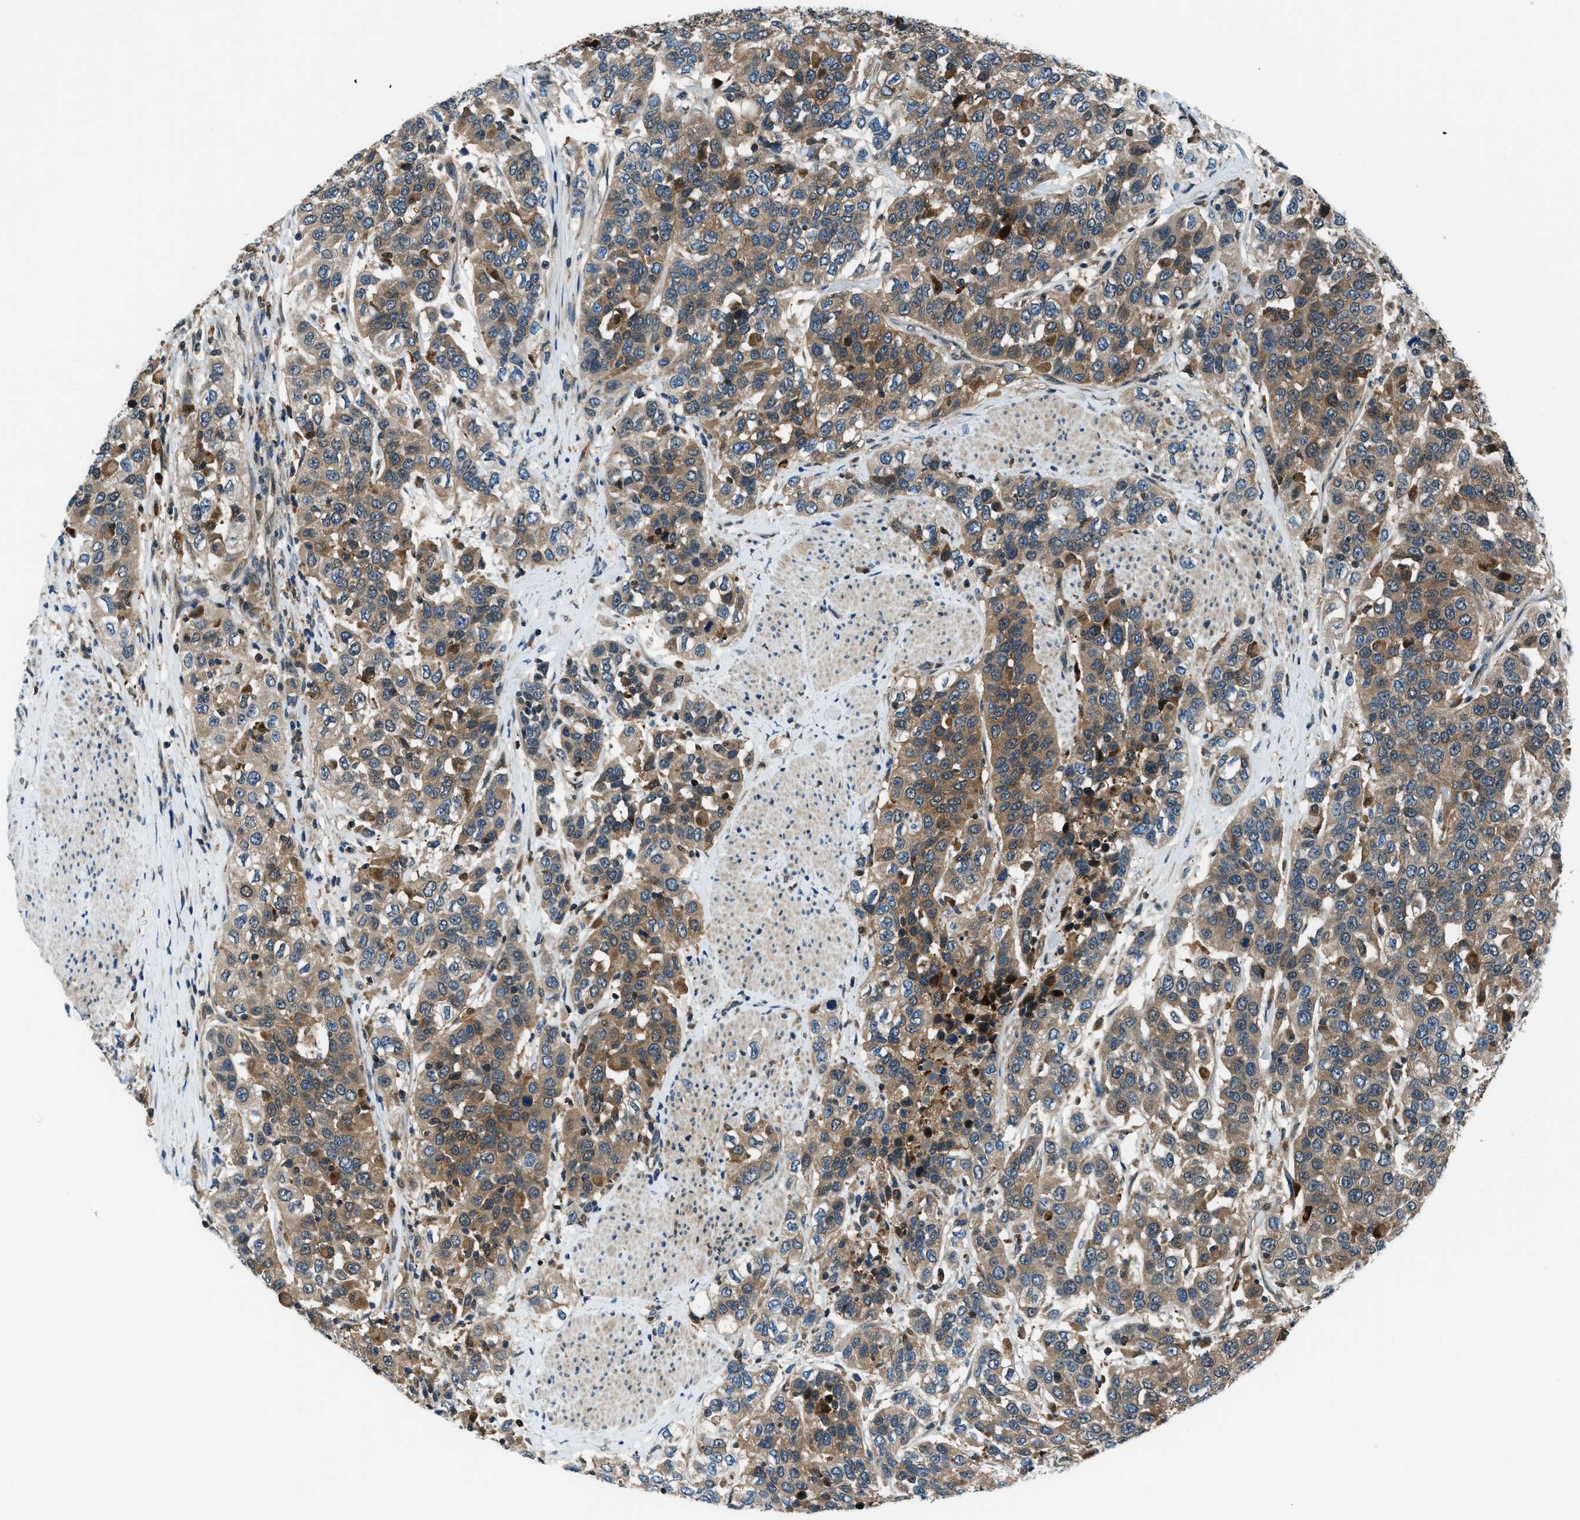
{"staining": {"intensity": "moderate", "quantity": ">75%", "location": "cytoplasmic/membranous"}, "tissue": "urothelial cancer", "cell_type": "Tumor cells", "image_type": "cancer", "snomed": [{"axis": "morphology", "description": "Urothelial carcinoma, High grade"}, {"axis": "topography", "description": "Urinary bladder"}], "caption": "Urothelial cancer was stained to show a protein in brown. There is medium levels of moderate cytoplasmic/membranous expression in about >75% of tumor cells. Nuclei are stained in blue.", "gene": "HEBP2", "patient": {"sex": "female", "age": 80}}